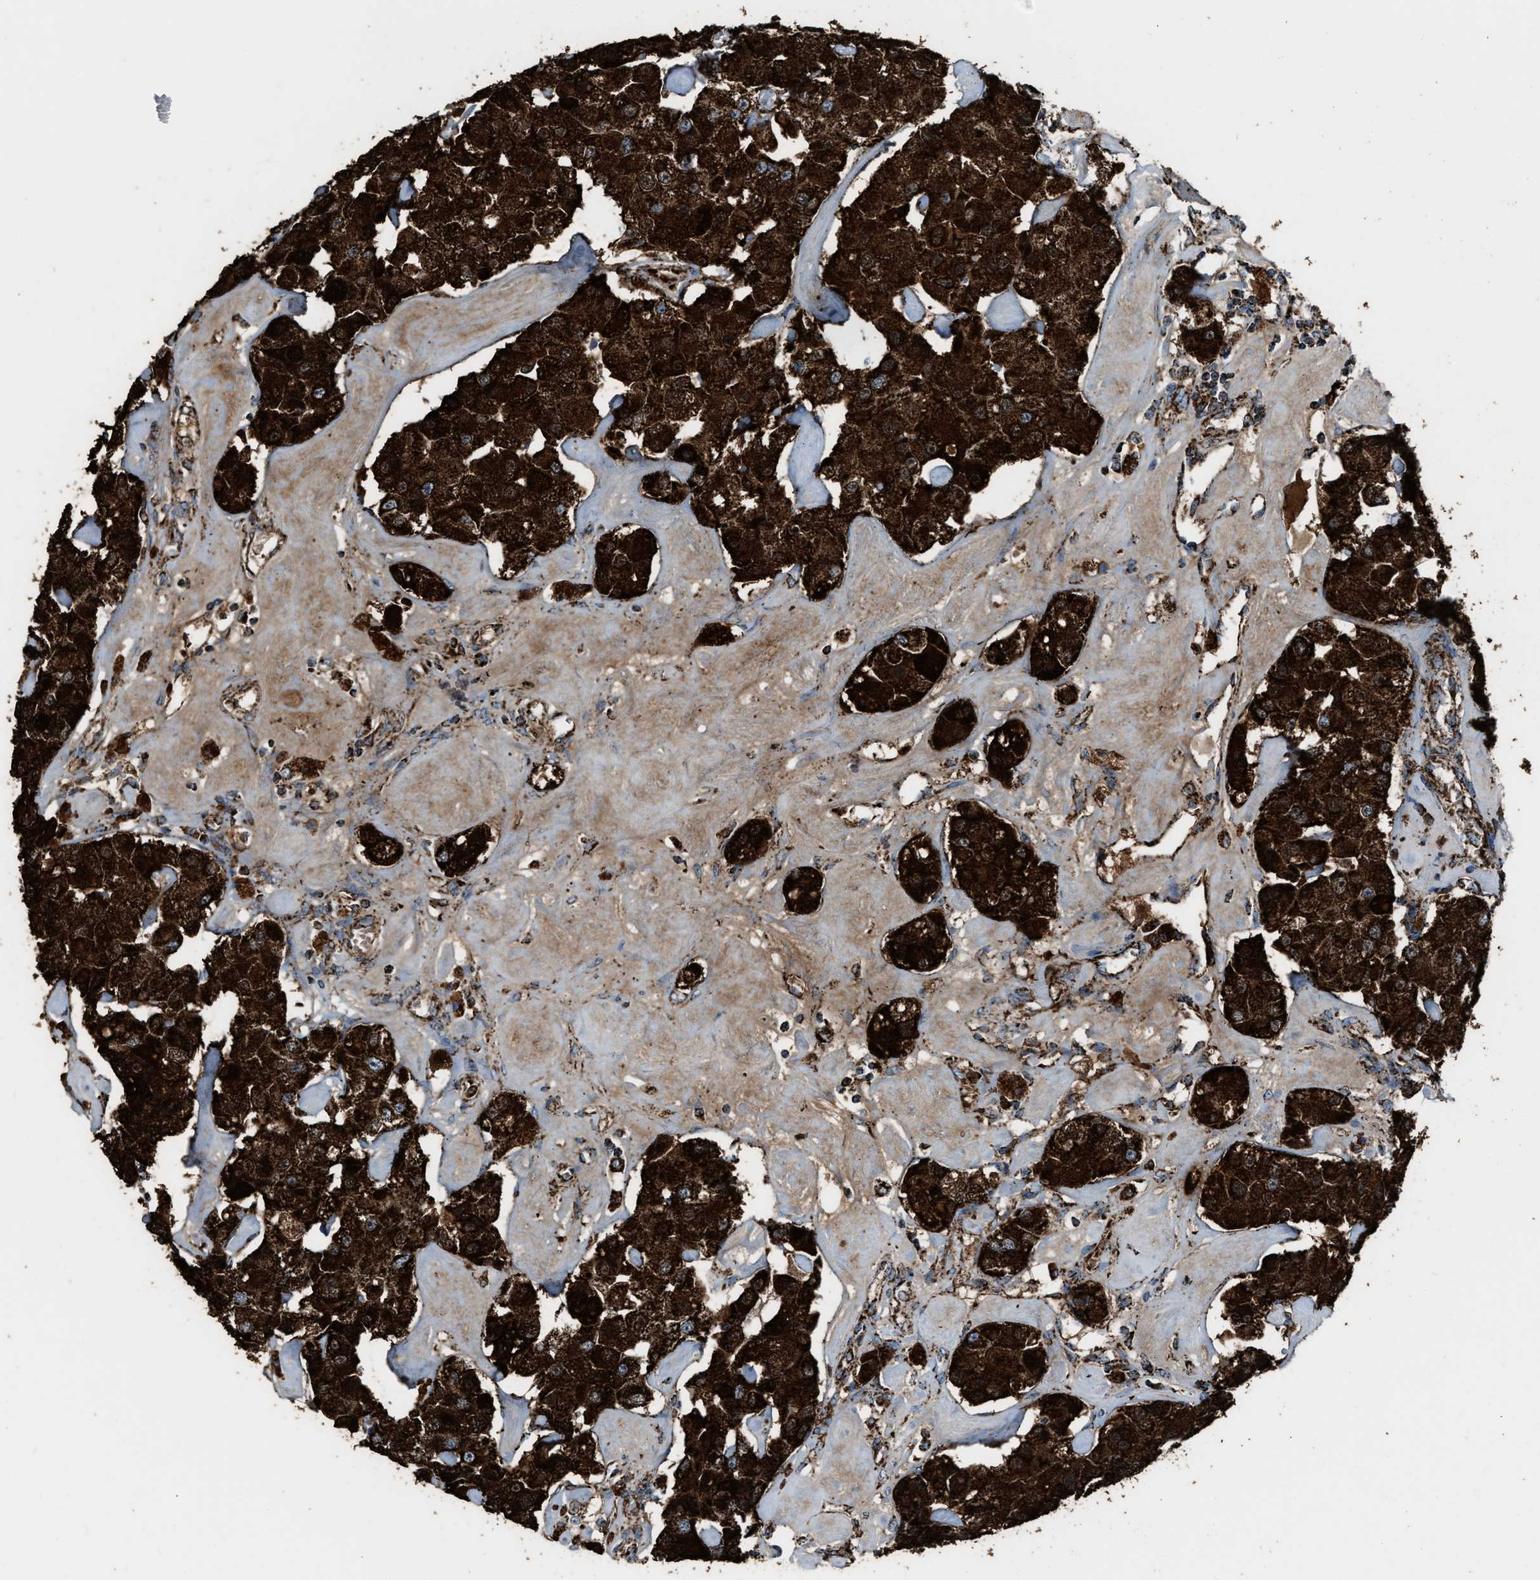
{"staining": {"intensity": "strong", "quantity": ">75%", "location": "cytoplasmic/membranous"}, "tissue": "carcinoid", "cell_type": "Tumor cells", "image_type": "cancer", "snomed": [{"axis": "morphology", "description": "Carcinoid, malignant, NOS"}, {"axis": "topography", "description": "Pancreas"}], "caption": "Carcinoid stained with immunohistochemistry reveals strong cytoplasmic/membranous staining in about >75% of tumor cells.", "gene": "MDH2", "patient": {"sex": "male", "age": 41}}